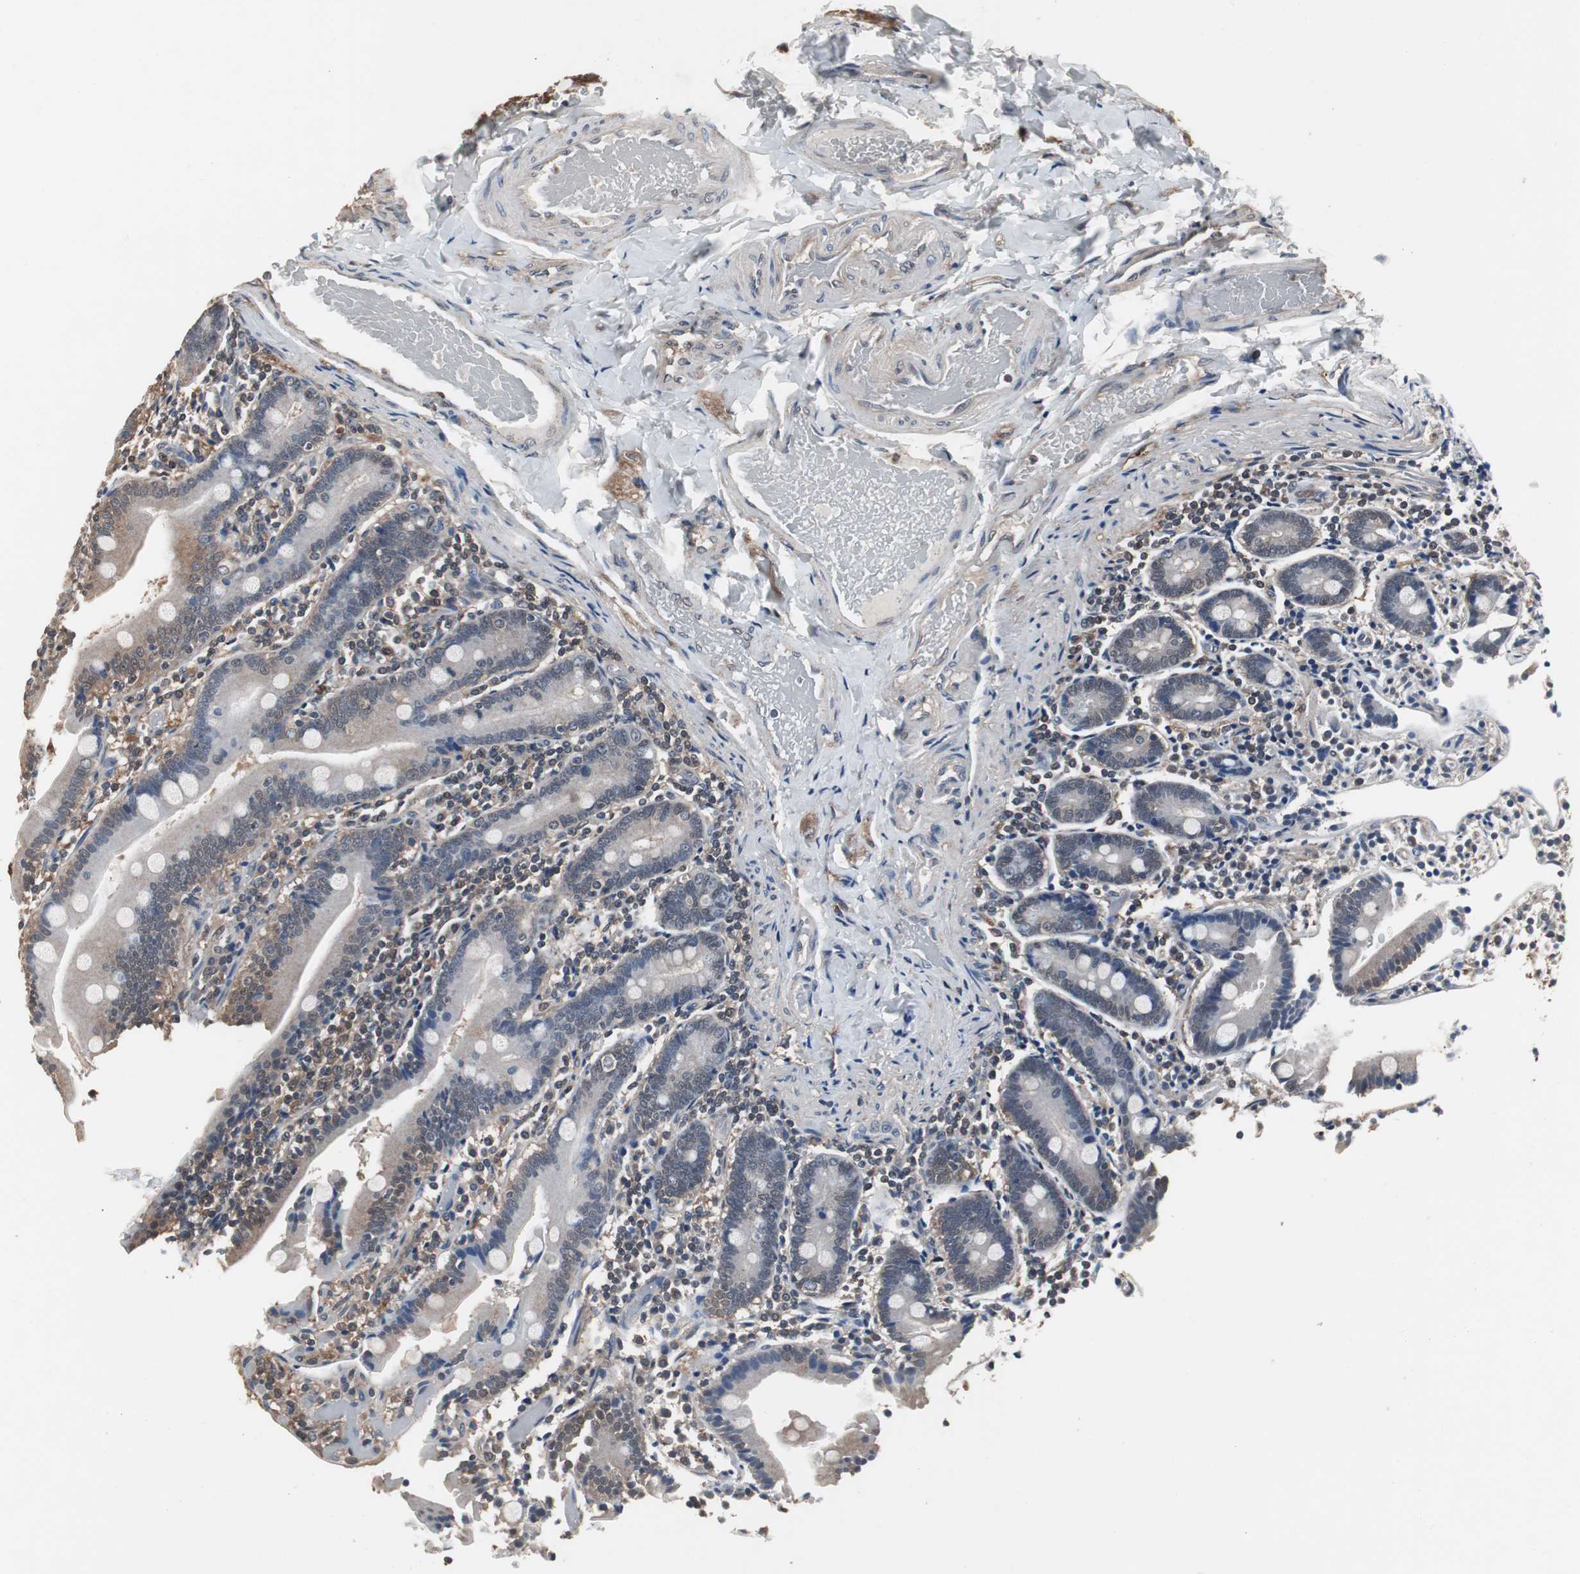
{"staining": {"intensity": "weak", "quantity": "<25%", "location": "cytoplasmic/membranous"}, "tissue": "duodenum", "cell_type": "Glandular cells", "image_type": "normal", "snomed": [{"axis": "morphology", "description": "Normal tissue, NOS"}, {"axis": "topography", "description": "Duodenum"}], "caption": "High magnification brightfield microscopy of normal duodenum stained with DAB (brown) and counterstained with hematoxylin (blue): glandular cells show no significant positivity. (DAB IHC visualized using brightfield microscopy, high magnification).", "gene": "ZSCAN22", "patient": {"sex": "female", "age": 53}}